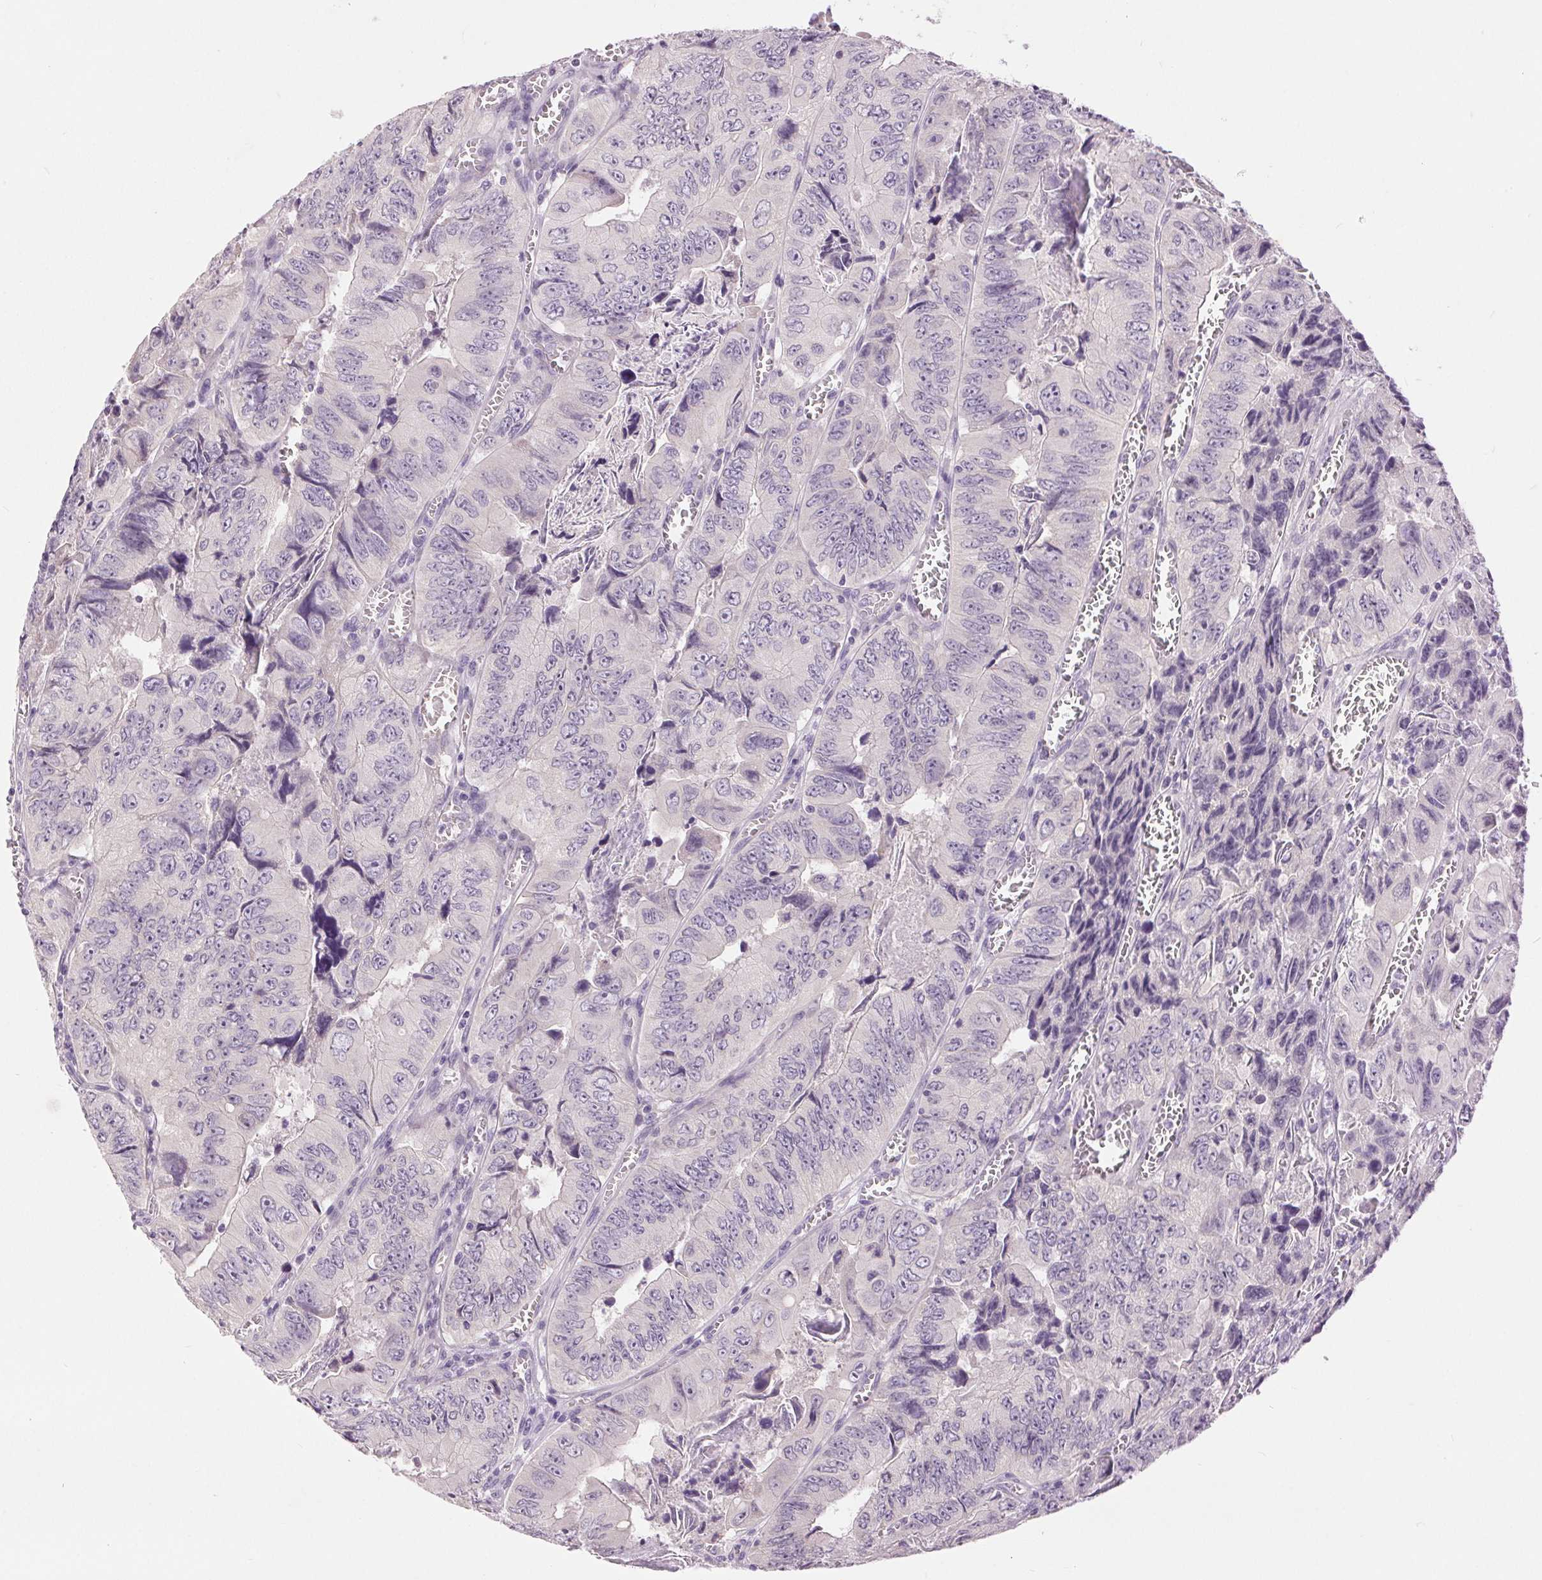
{"staining": {"intensity": "negative", "quantity": "none", "location": "none"}, "tissue": "colorectal cancer", "cell_type": "Tumor cells", "image_type": "cancer", "snomed": [{"axis": "morphology", "description": "Adenocarcinoma, NOS"}, {"axis": "topography", "description": "Colon"}], "caption": "DAB (3,3'-diaminobenzidine) immunohistochemical staining of colorectal cancer reveals no significant staining in tumor cells. (DAB (3,3'-diaminobenzidine) immunohistochemistry (IHC) with hematoxylin counter stain).", "gene": "DSG3", "patient": {"sex": "female", "age": 84}}